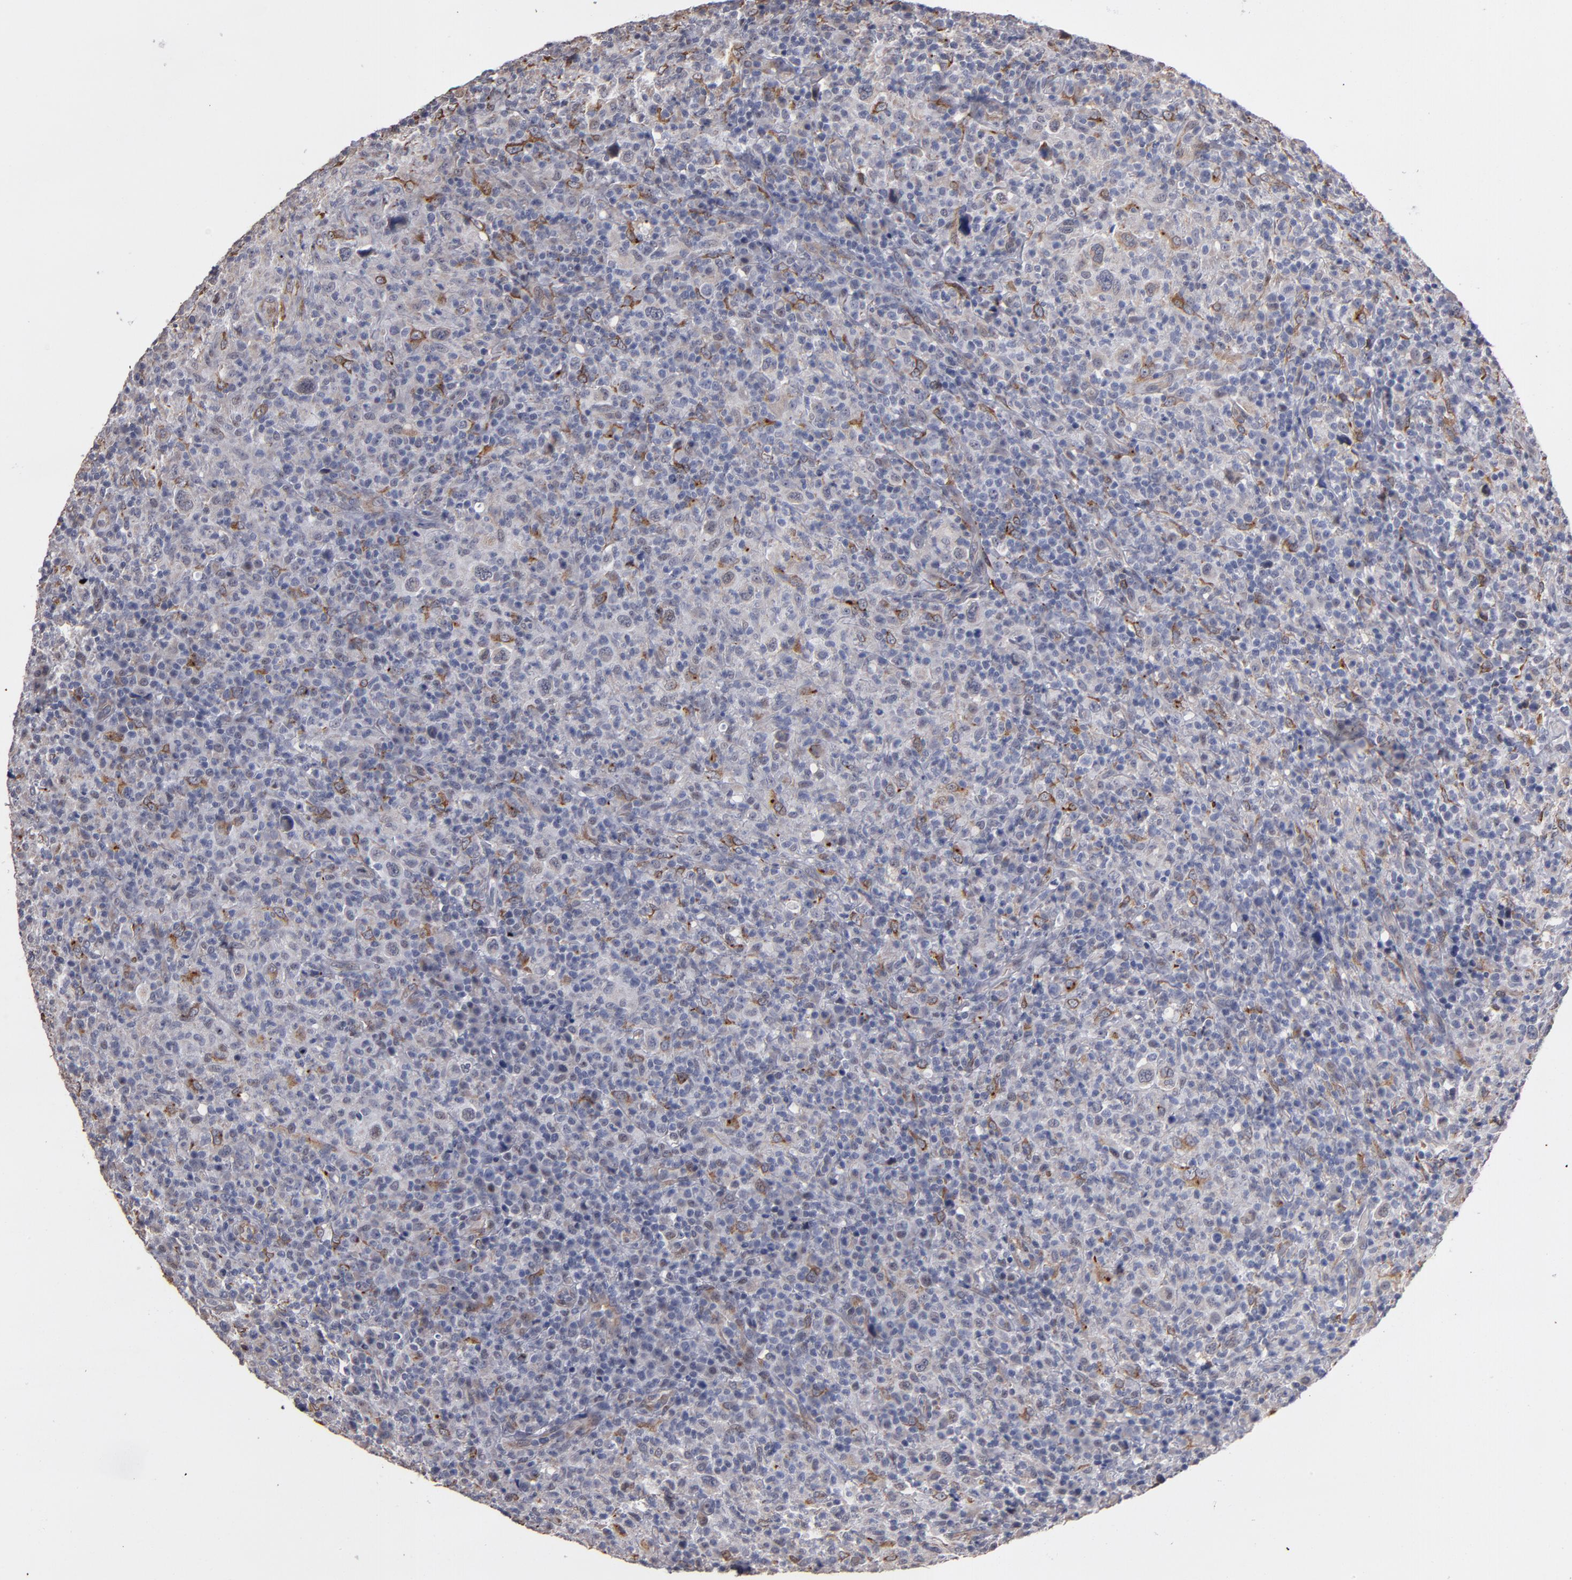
{"staining": {"intensity": "moderate", "quantity": "<25%", "location": "cytoplasmic/membranous"}, "tissue": "lymphoma", "cell_type": "Tumor cells", "image_type": "cancer", "snomed": [{"axis": "morphology", "description": "Hodgkin's disease, NOS"}, {"axis": "topography", "description": "Lymph node"}], "caption": "Brown immunohistochemical staining in lymphoma demonstrates moderate cytoplasmic/membranous positivity in about <25% of tumor cells. The protein of interest is stained brown, and the nuclei are stained in blue (DAB (3,3'-diaminobenzidine) IHC with brightfield microscopy, high magnification).", "gene": "PGRMC1", "patient": {"sex": "male", "age": 65}}